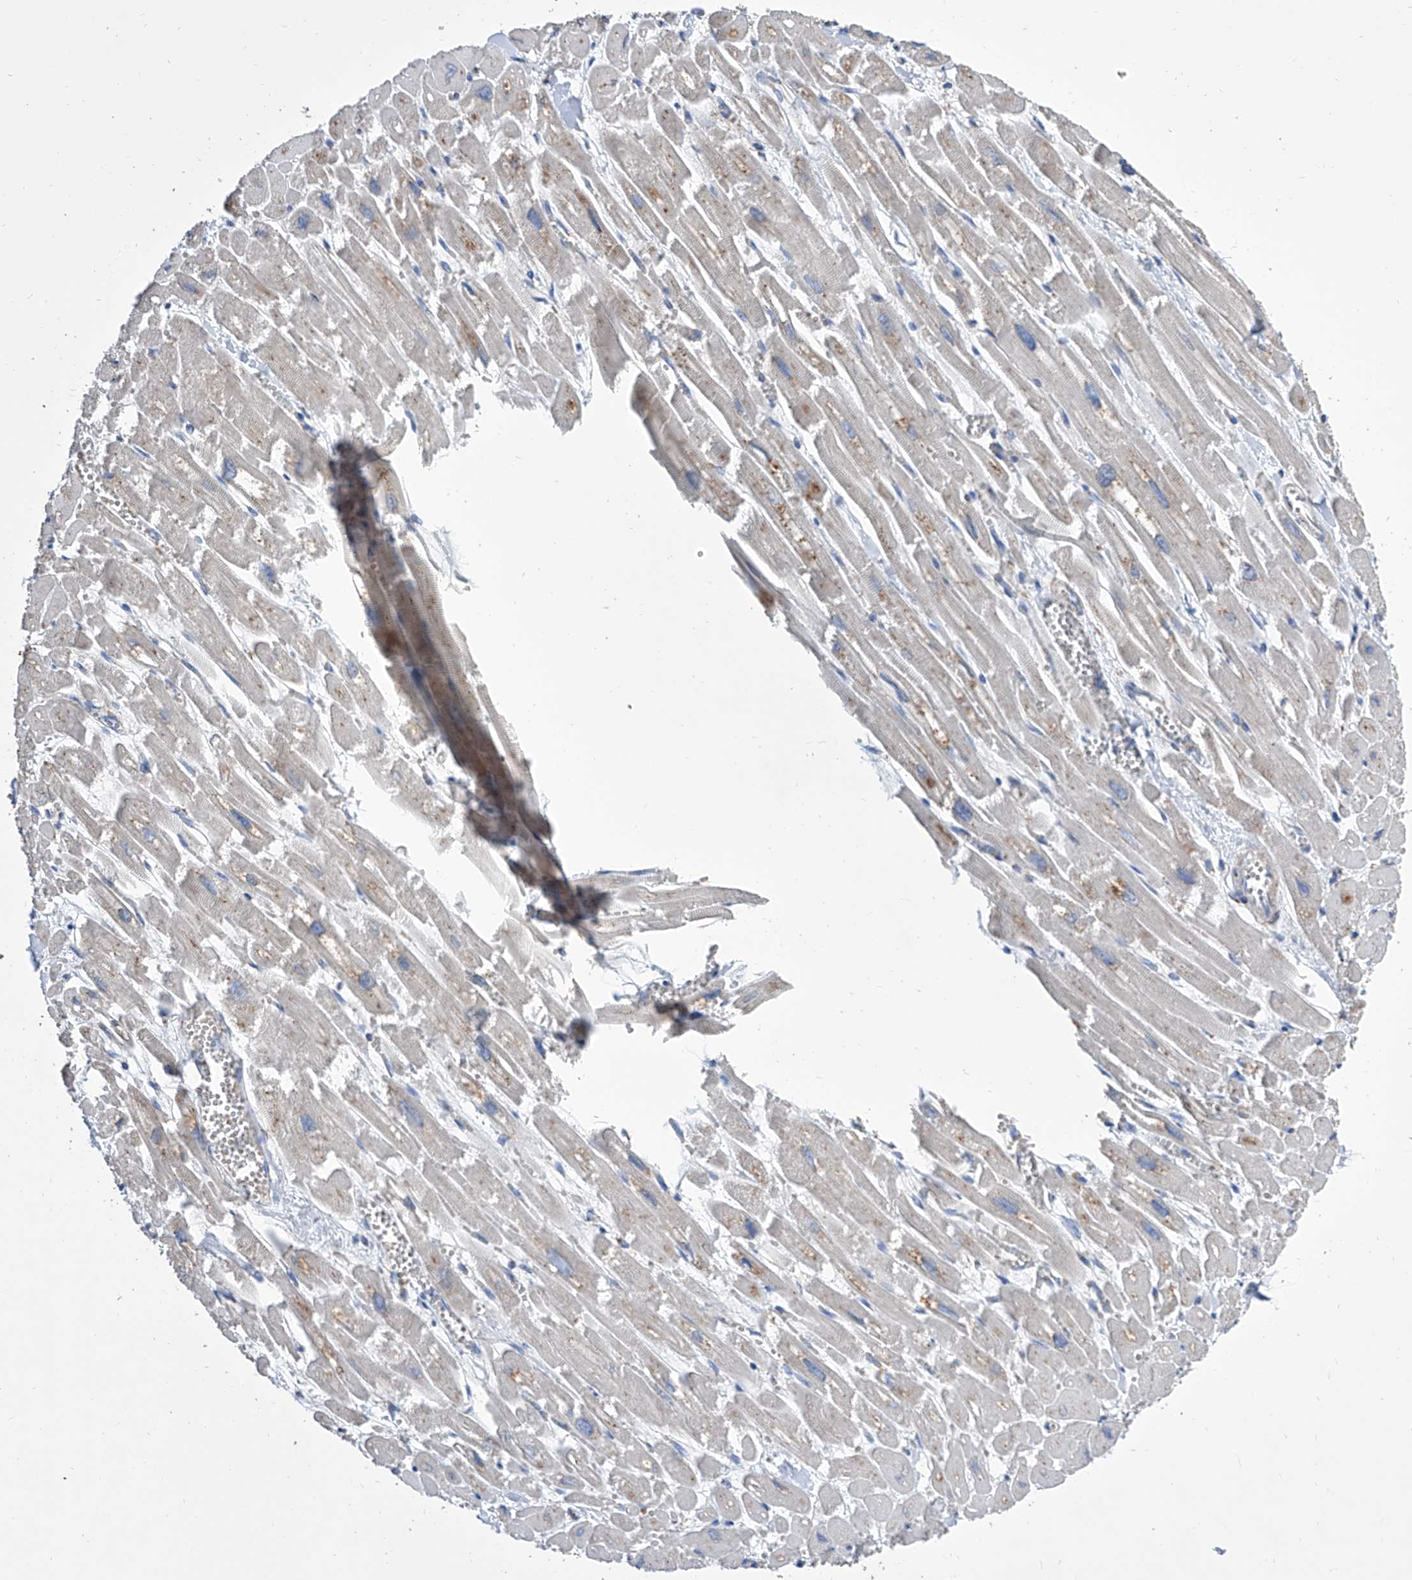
{"staining": {"intensity": "moderate", "quantity": "25%-75%", "location": "cytoplasmic/membranous"}, "tissue": "heart muscle", "cell_type": "Cardiomyocytes", "image_type": "normal", "snomed": [{"axis": "morphology", "description": "Normal tissue, NOS"}, {"axis": "topography", "description": "Heart"}], "caption": "Protein staining of benign heart muscle demonstrates moderate cytoplasmic/membranous staining in about 25%-75% of cardiomyocytes.", "gene": "TJAP1", "patient": {"sex": "male", "age": 54}}